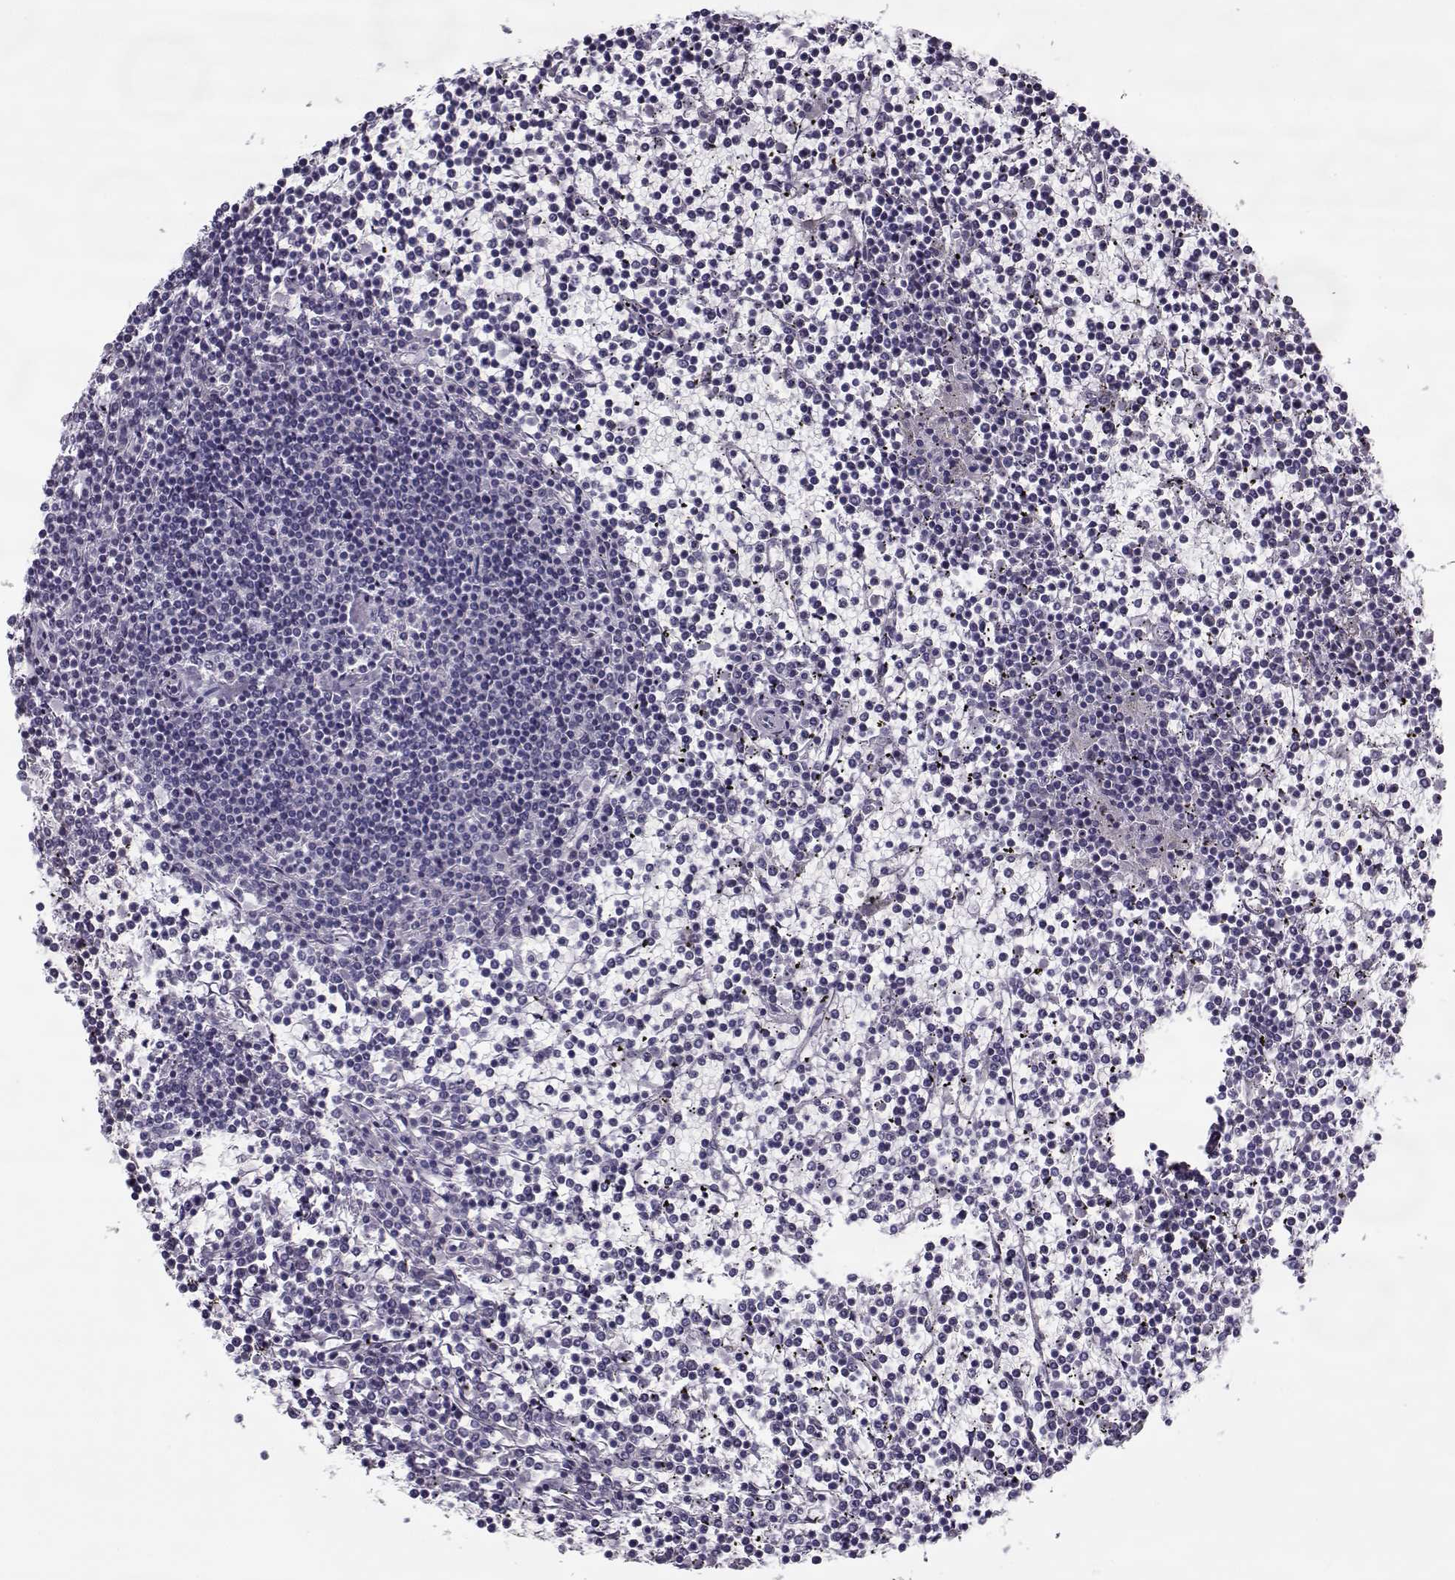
{"staining": {"intensity": "negative", "quantity": "none", "location": "none"}, "tissue": "lymphoma", "cell_type": "Tumor cells", "image_type": "cancer", "snomed": [{"axis": "morphology", "description": "Malignant lymphoma, non-Hodgkin's type, Low grade"}, {"axis": "topography", "description": "Spleen"}], "caption": "This is an immunohistochemistry (IHC) histopathology image of human lymphoma. There is no expression in tumor cells.", "gene": "PP2D1", "patient": {"sex": "female", "age": 19}}